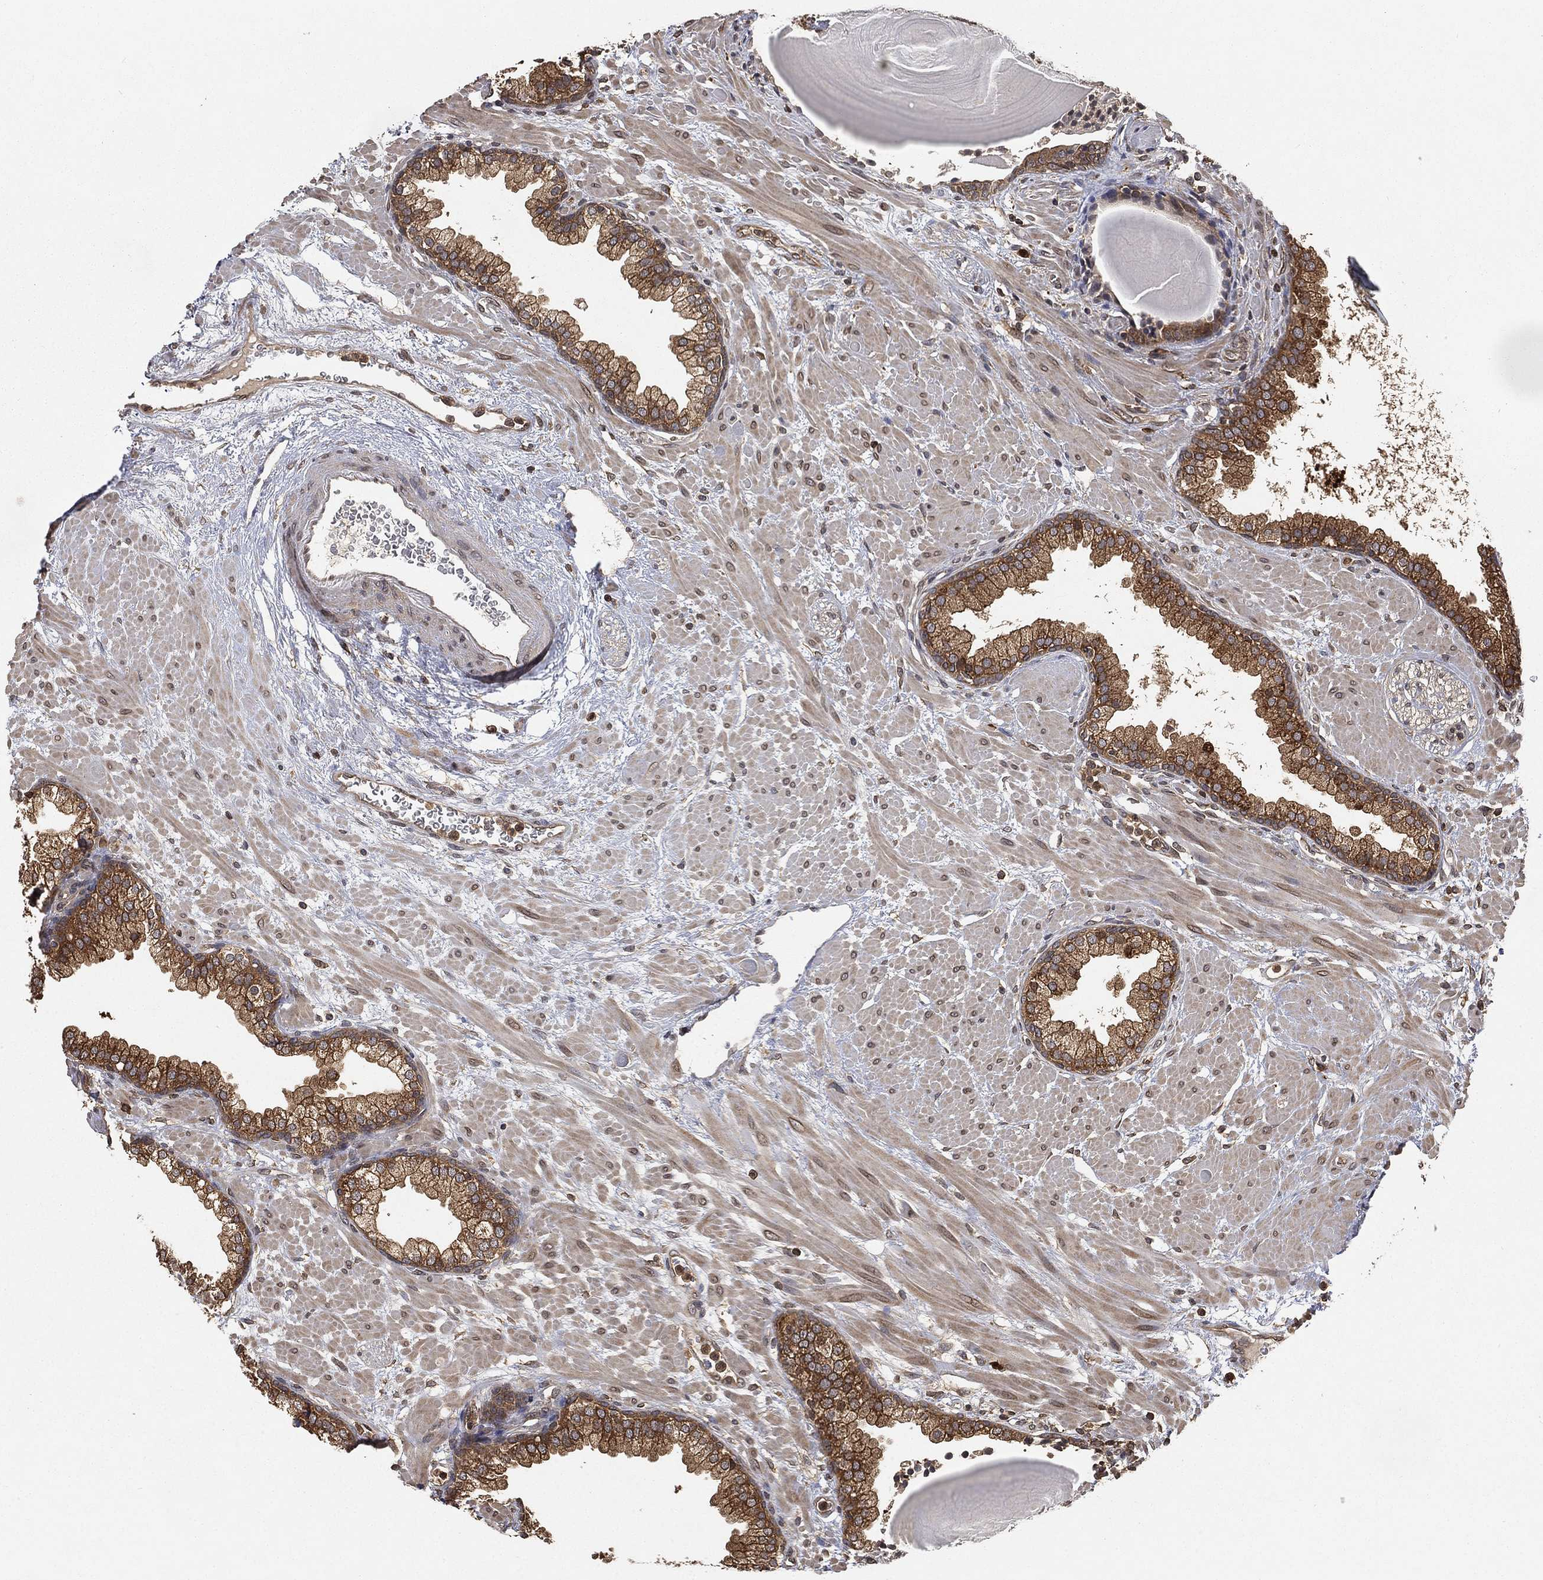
{"staining": {"intensity": "moderate", "quantity": "25%-75%", "location": "cytoplasmic/membranous"}, "tissue": "prostate", "cell_type": "Glandular cells", "image_type": "normal", "snomed": [{"axis": "morphology", "description": "Normal tissue, NOS"}, {"axis": "topography", "description": "Prostate"}], "caption": "Protein analysis of normal prostate displays moderate cytoplasmic/membranous staining in approximately 25%-75% of glandular cells.", "gene": "UBA5", "patient": {"sex": "male", "age": 63}}